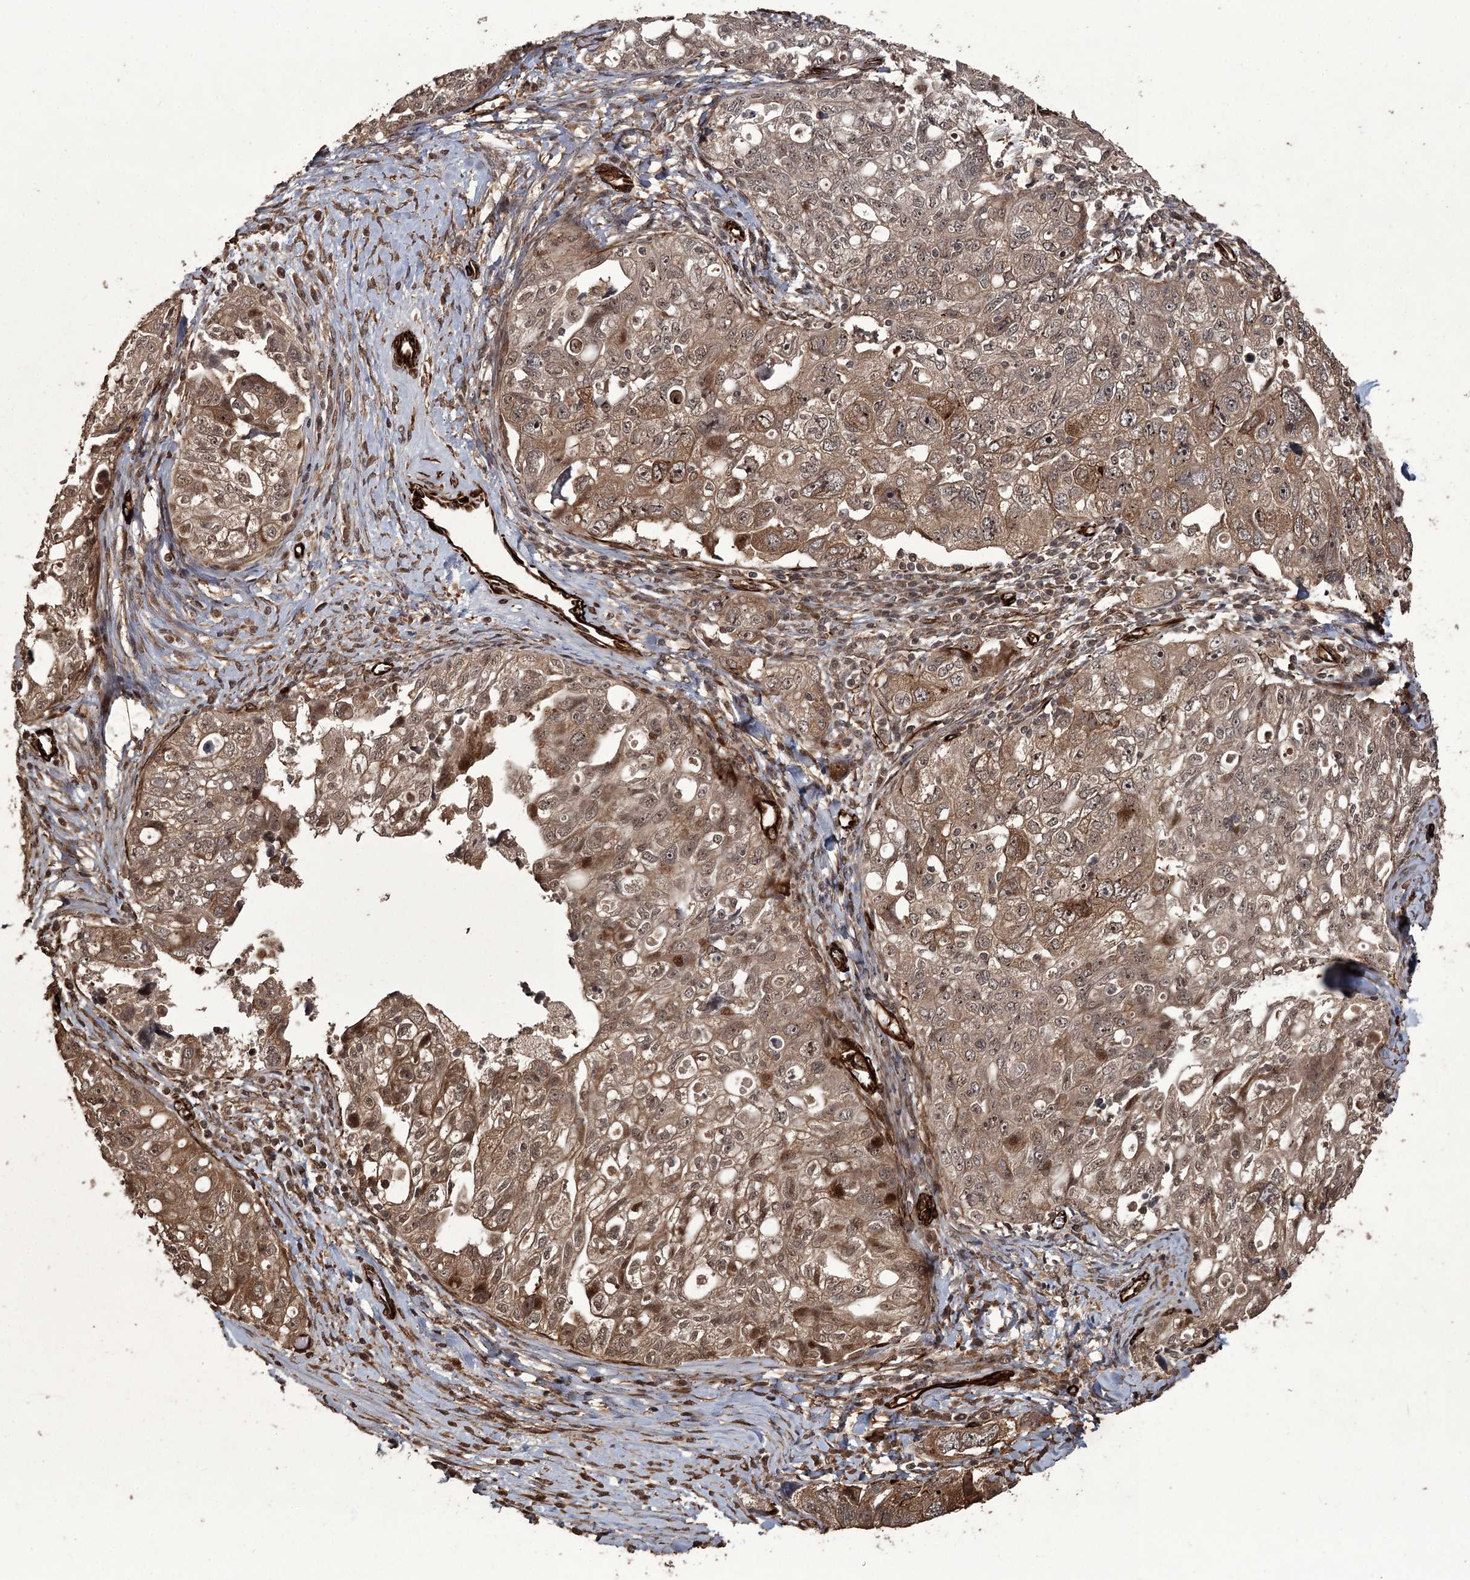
{"staining": {"intensity": "moderate", "quantity": ">75%", "location": "cytoplasmic/membranous,nuclear"}, "tissue": "ovarian cancer", "cell_type": "Tumor cells", "image_type": "cancer", "snomed": [{"axis": "morphology", "description": "Carcinoma, NOS"}, {"axis": "morphology", "description": "Cystadenocarcinoma, serous, NOS"}, {"axis": "topography", "description": "Ovary"}], "caption": "This image shows ovarian serous cystadenocarcinoma stained with IHC to label a protein in brown. The cytoplasmic/membranous and nuclear of tumor cells show moderate positivity for the protein. Nuclei are counter-stained blue.", "gene": "RPAP3", "patient": {"sex": "female", "age": 69}}